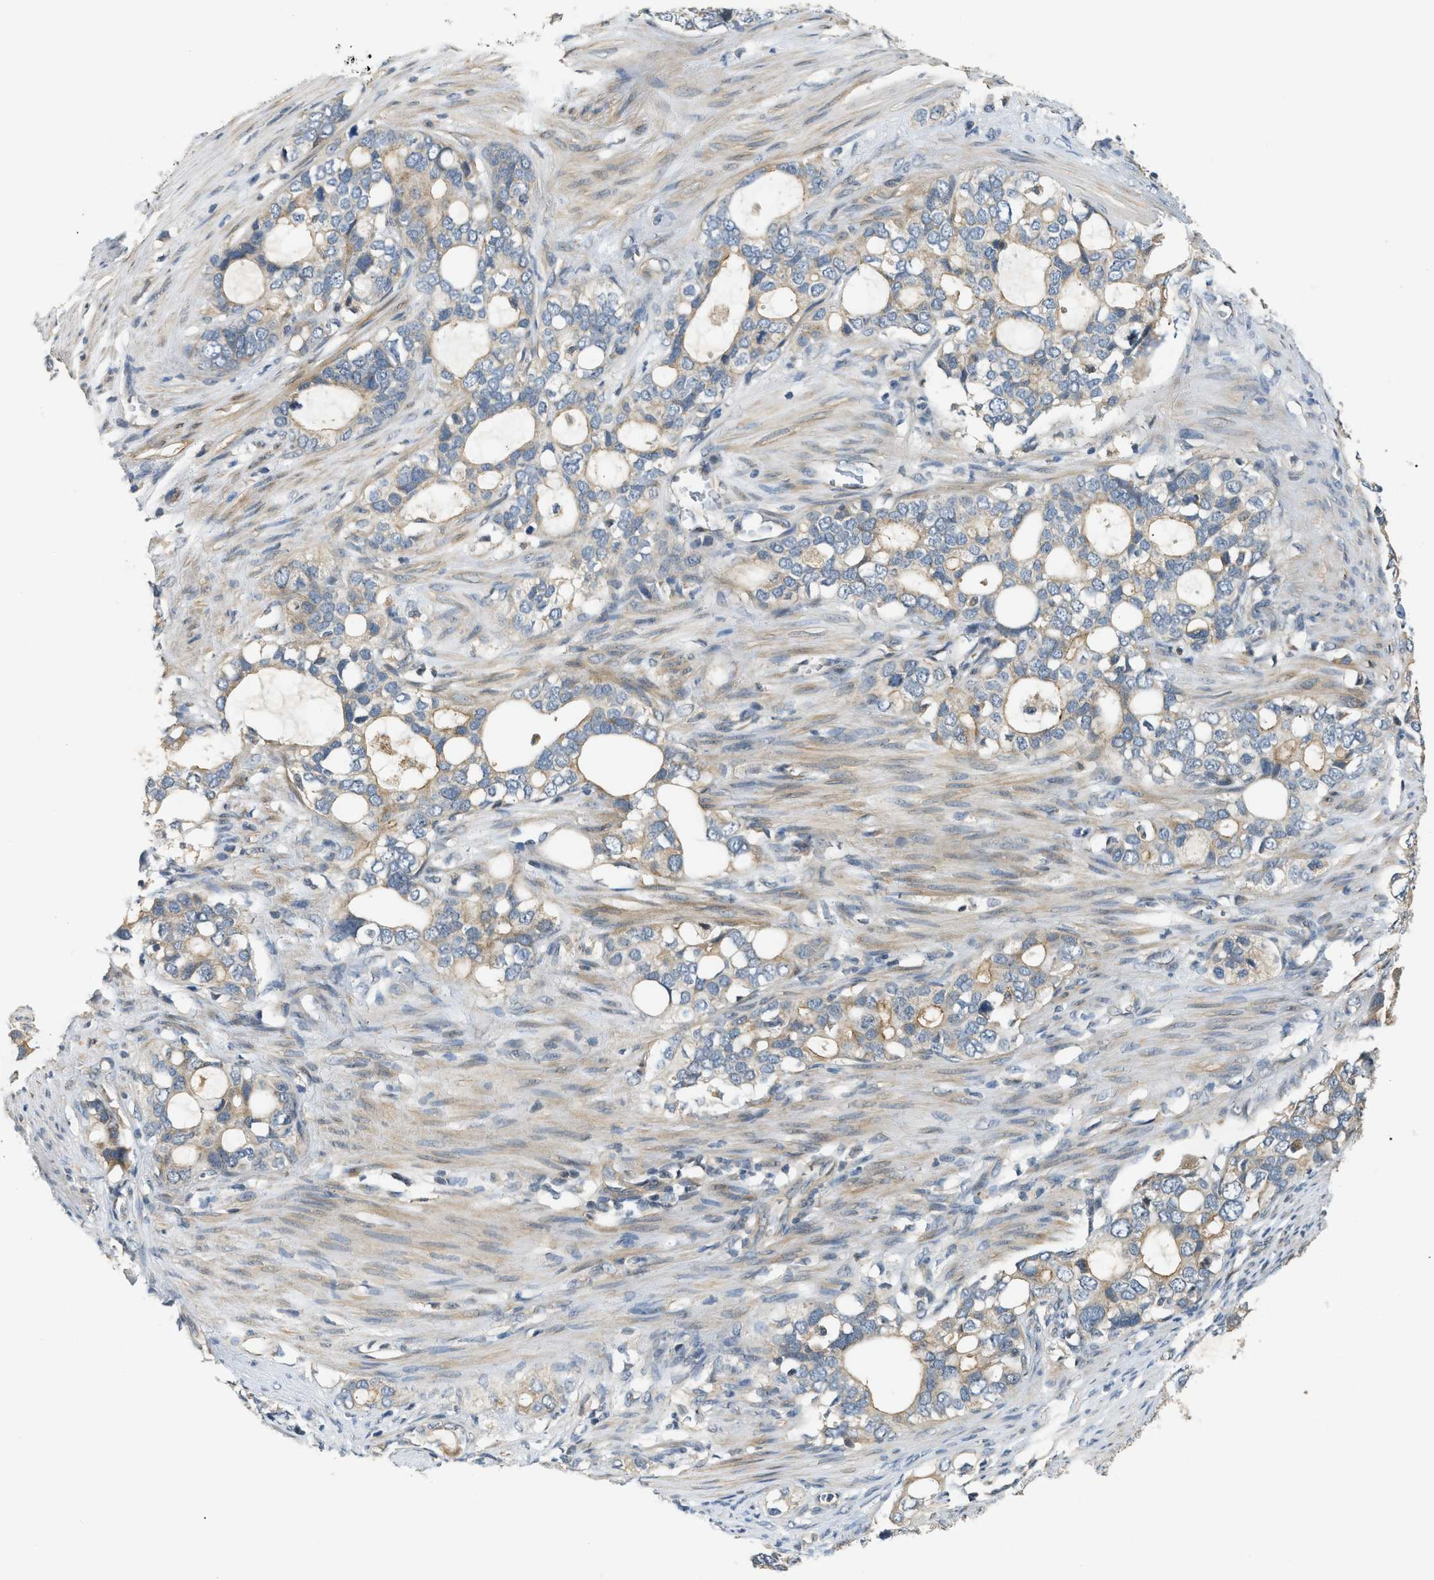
{"staining": {"intensity": "moderate", "quantity": "25%-75%", "location": "cytoplasmic/membranous"}, "tissue": "stomach cancer", "cell_type": "Tumor cells", "image_type": "cancer", "snomed": [{"axis": "morphology", "description": "Adenocarcinoma, NOS"}, {"axis": "topography", "description": "Stomach"}], "caption": "The micrograph exhibits immunohistochemical staining of stomach cancer. There is moderate cytoplasmic/membranous positivity is appreciated in about 25%-75% of tumor cells.", "gene": "ADCY8", "patient": {"sex": "female", "age": 75}}